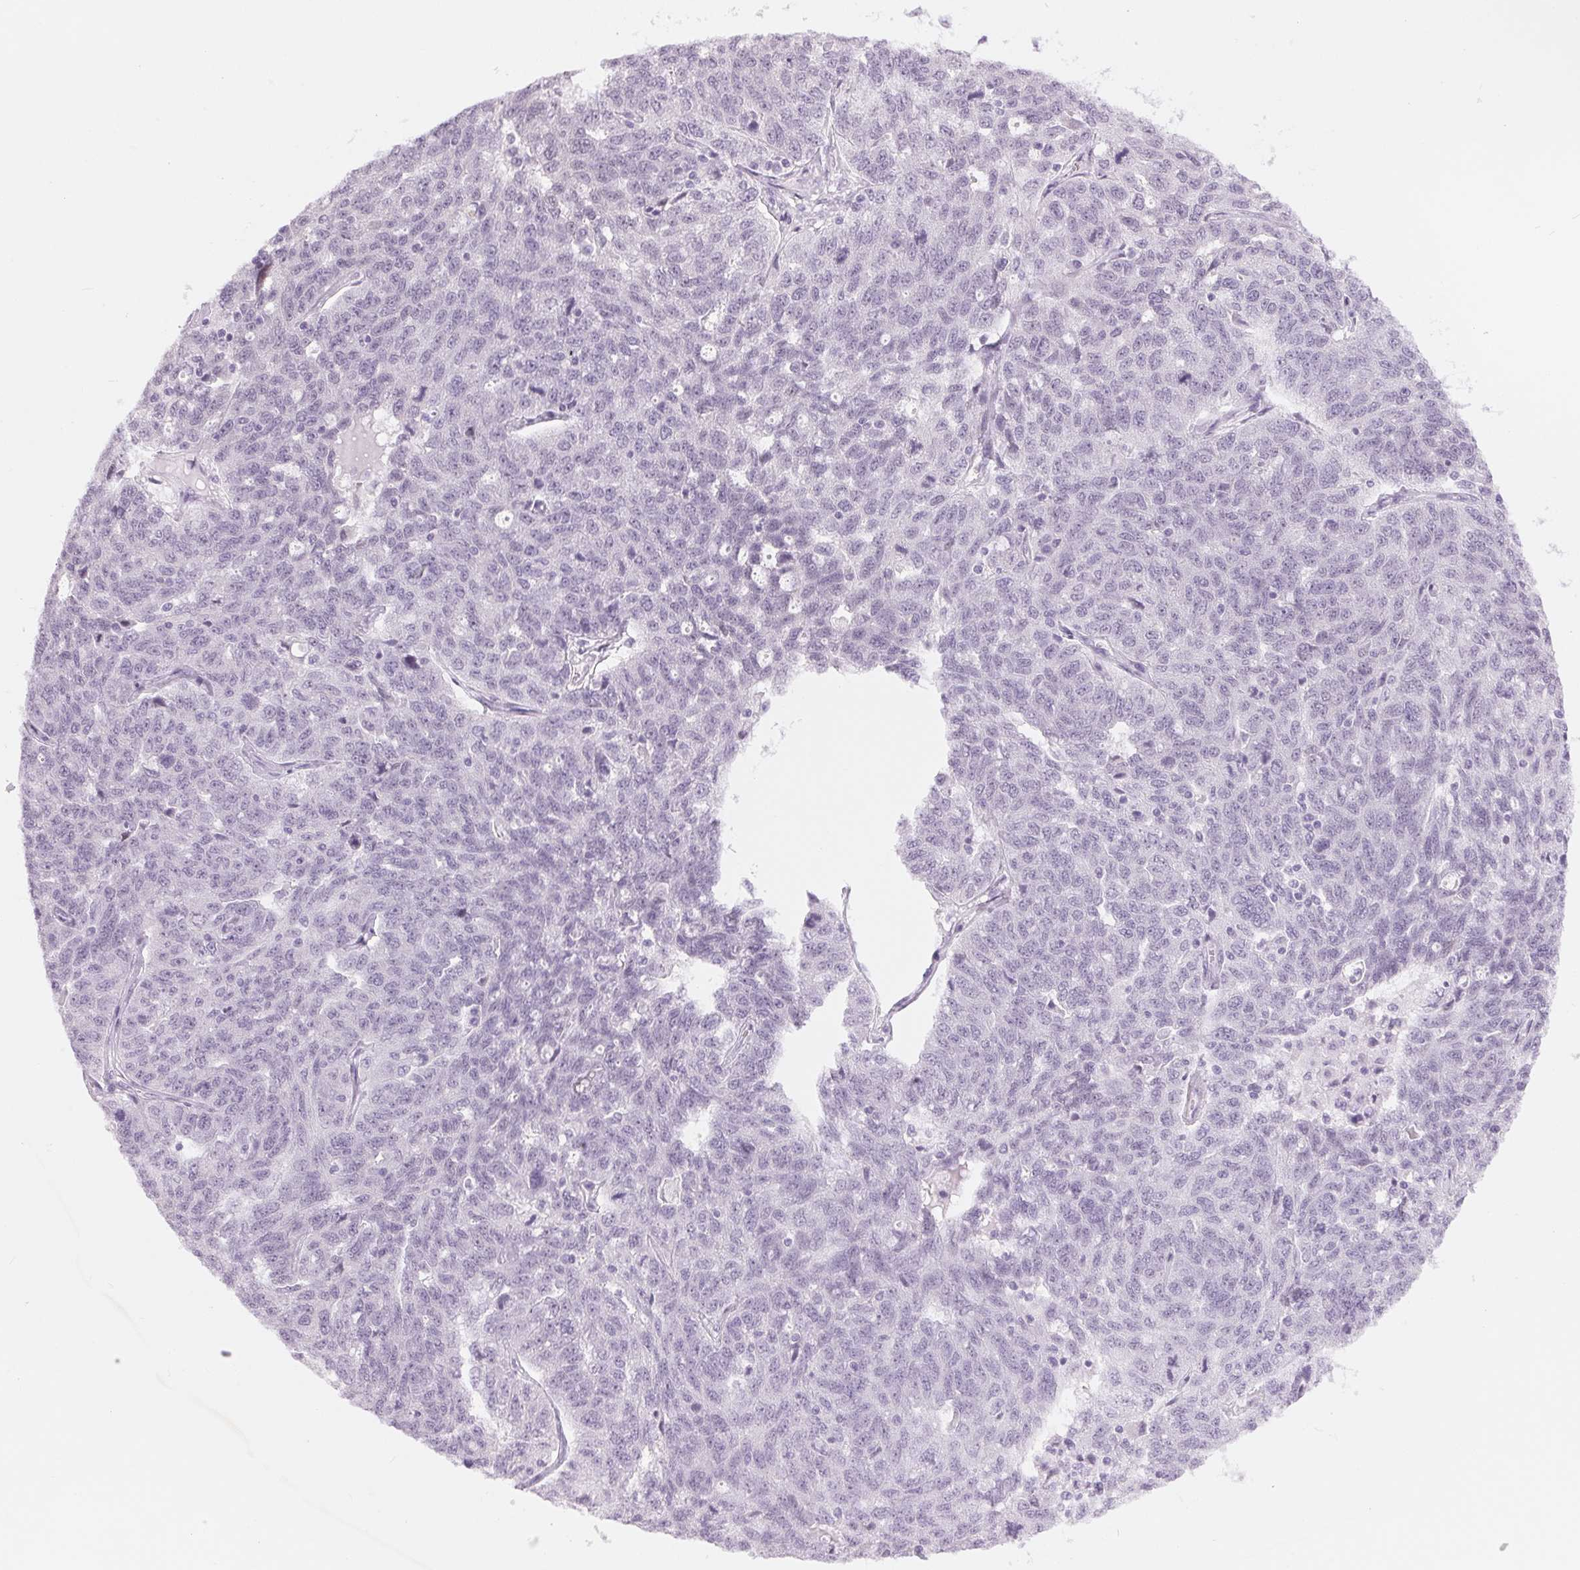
{"staining": {"intensity": "negative", "quantity": "none", "location": "none"}, "tissue": "ovarian cancer", "cell_type": "Tumor cells", "image_type": "cancer", "snomed": [{"axis": "morphology", "description": "Cystadenocarcinoma, serous, NOS"}, {"axis": "topography", "description": "Ovary"}], "caption": "The IHC image has no significant expression in tumor cells of ovarian cancer (serous cystadenocarcinoma) tissue. (DAB (3,3'-diaminobenzidine) immunohistochemistry (IHC) visualized using brightfield microscopy, high magnification).", "gene": "ERI3", "patient": {"sex": "female", "age": 71}}